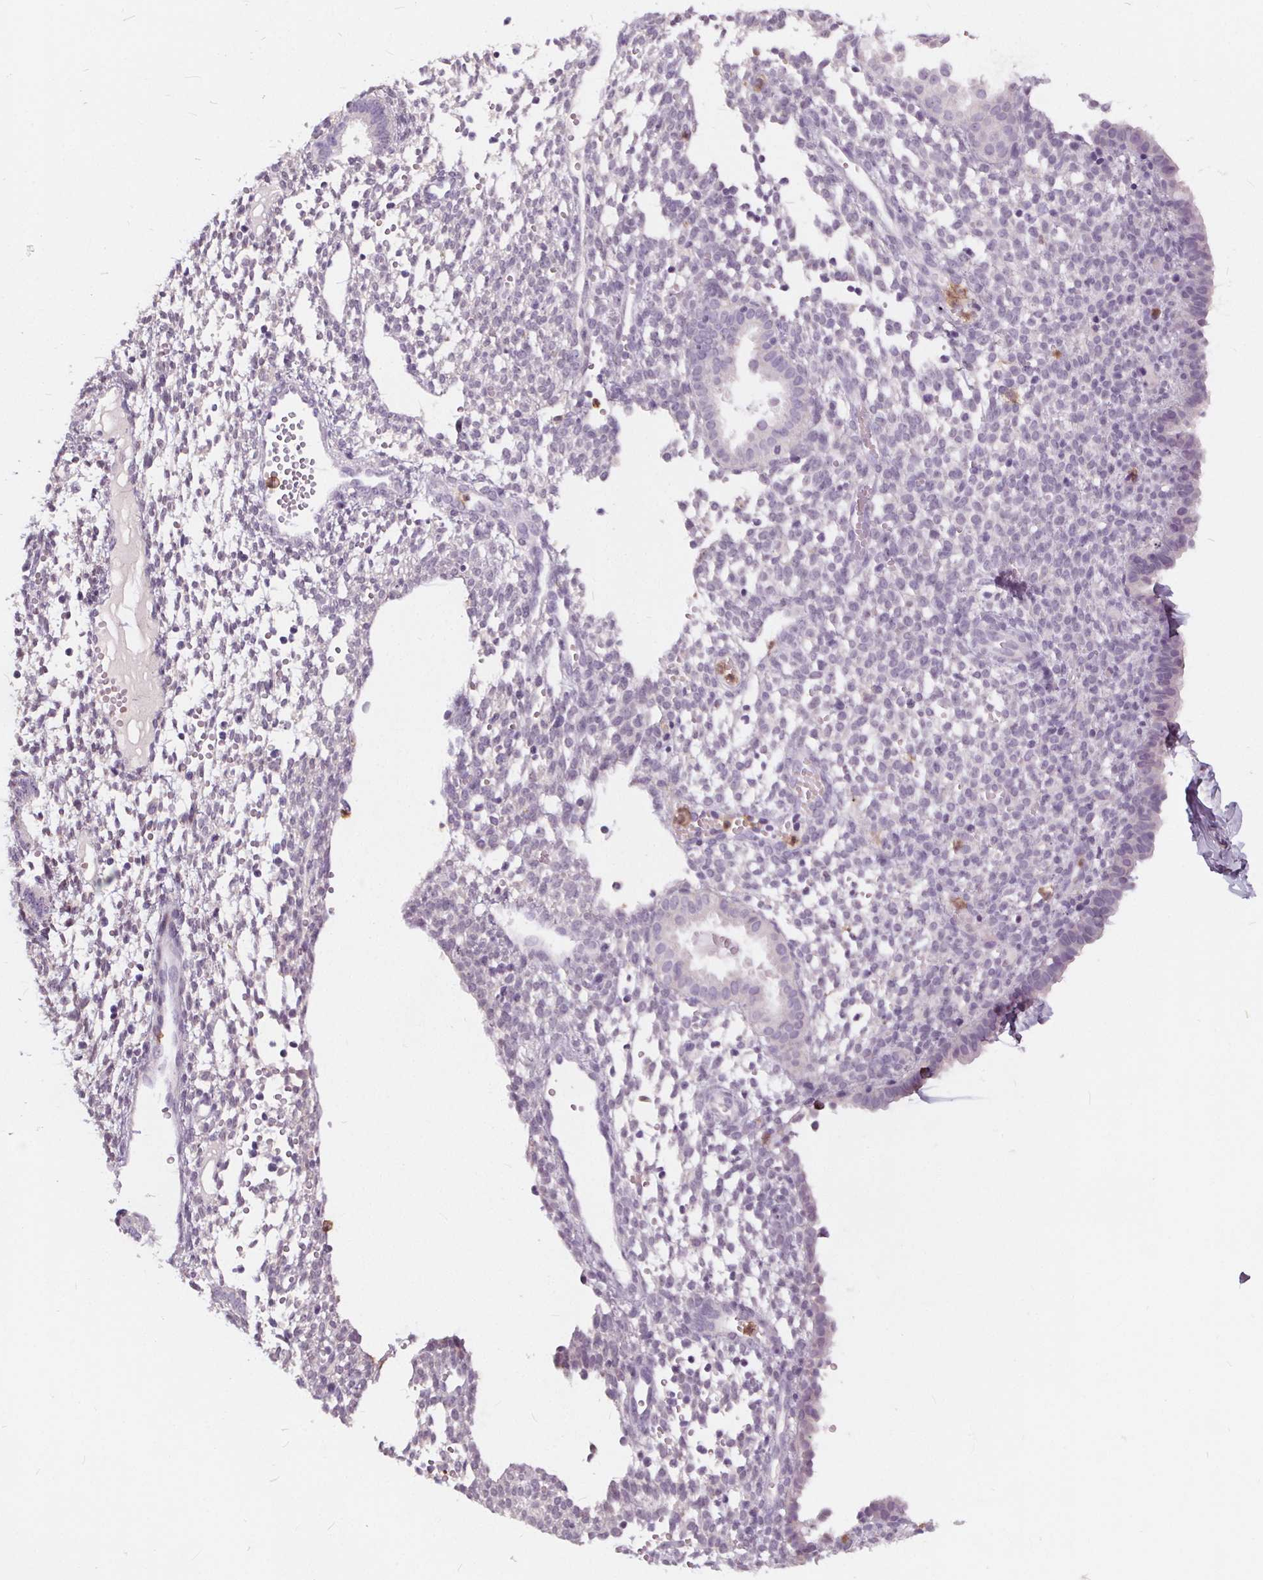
{"staining": {"intensity": "negative", "quantity": "none", "location": "none"}, "tissue": "endometrium", "cell_type": "Cells in endometrial stroma", "image_type": "normal", "snomed": [{"axis": "morphology", "description": "Normal tissue, NOS"}, {"axis": "topography", "description": "Endometrium"}], "caption": "Immunohistochemistry (IHC) of normal human endometrium shows no staining in cells in endometrial stroma.", "gene": "HAAO", "patient": {"sex": "female", "age": 36}}